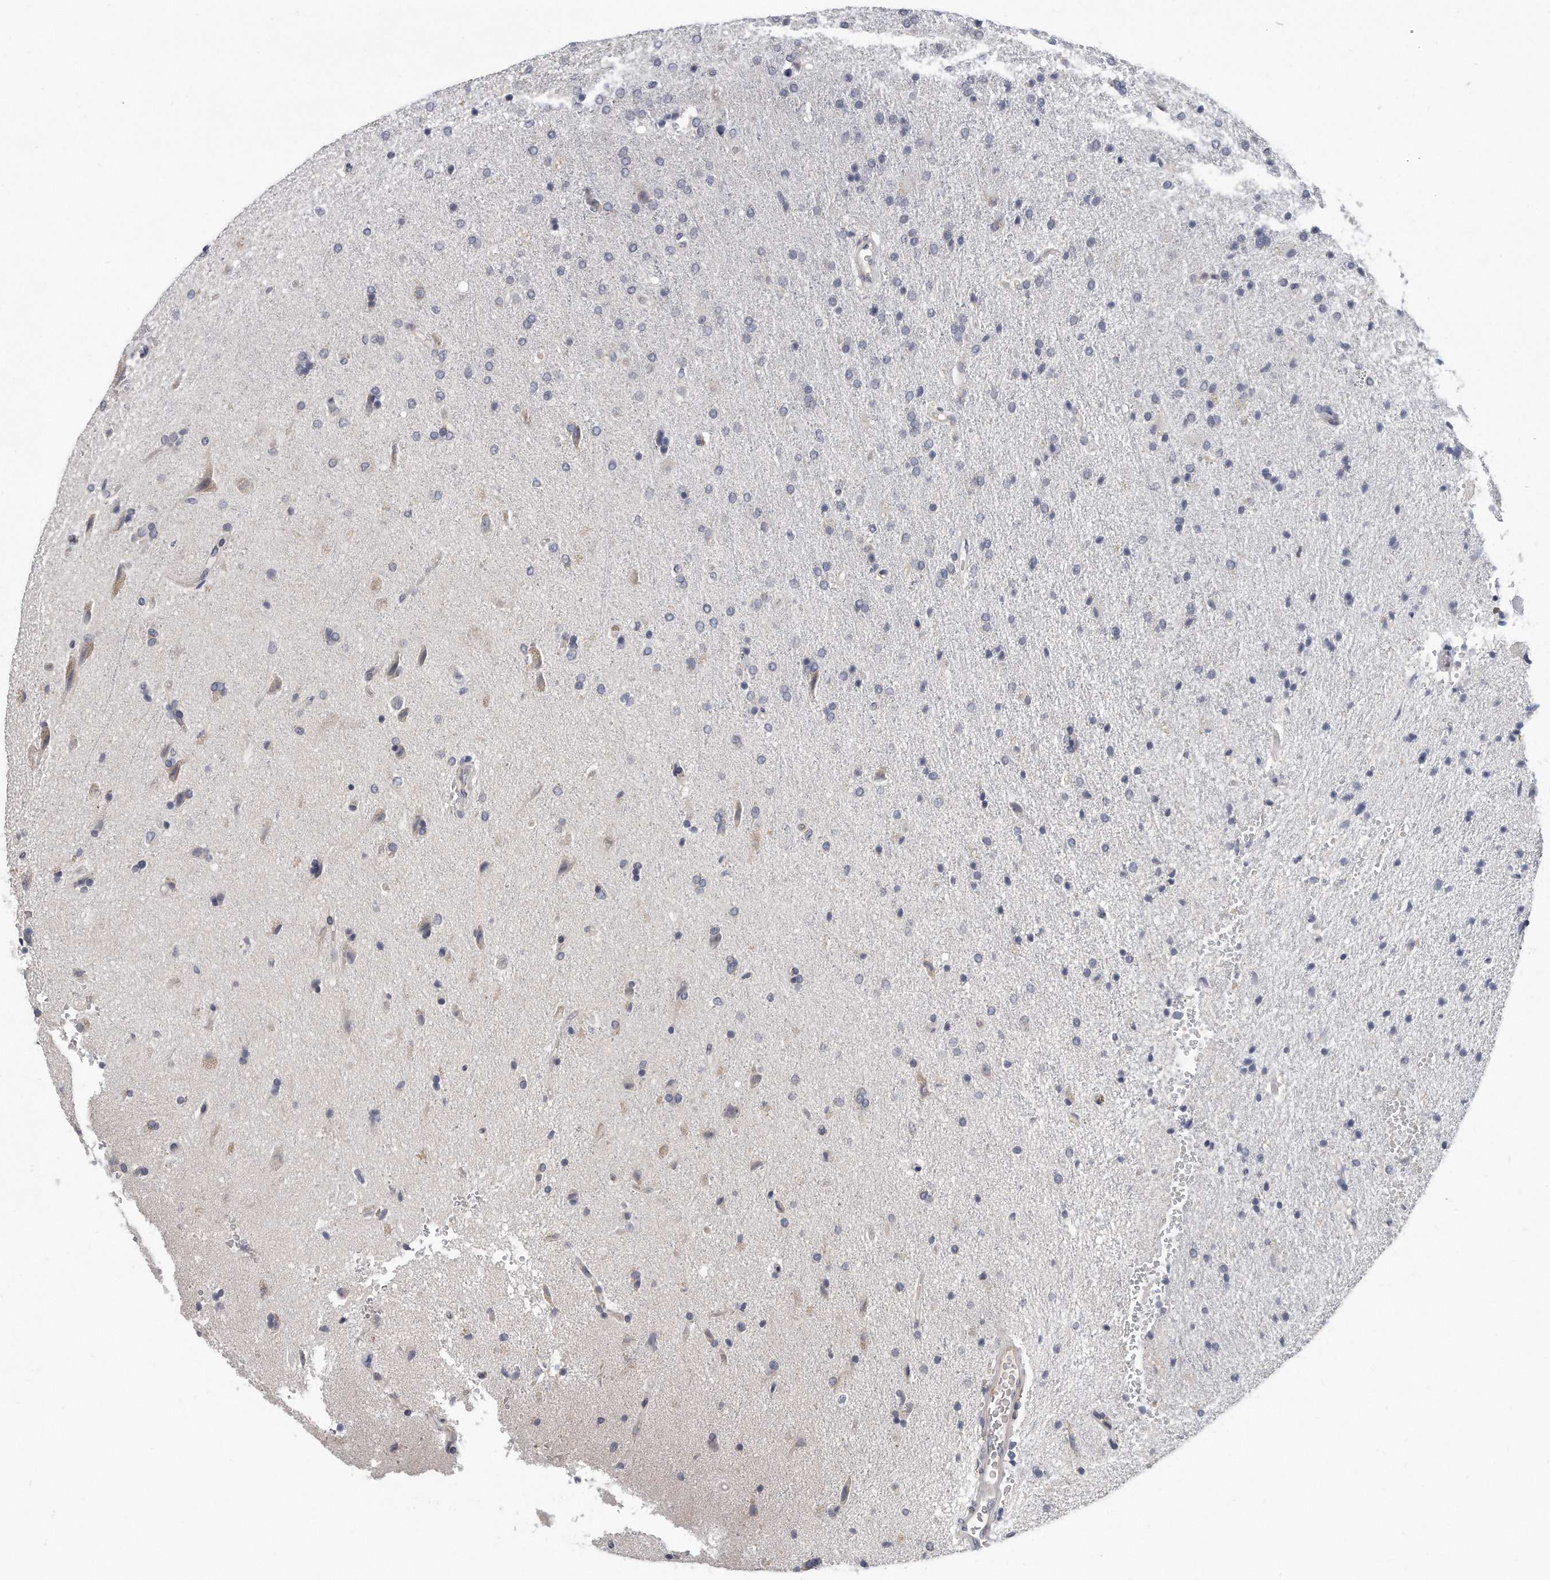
{"staining": {"intensity": "negative", "quantity": "none", "location": "none"}, "tissue": "glioma", "cell_type": "Tumor cells", "image_type": "cancer", "snomed": [{"axis": "morphology", "description": "Glioma, malignant, High grade"}, {"axis": "topography", "description": "Brain"}], "caption": "This is an immunohistochemistry micrograph of malignant high-grade glioma. There is no staining in tumor cells.", "gene": "PLEKHA6", "patient": {"sex": "male", "age": 72}}